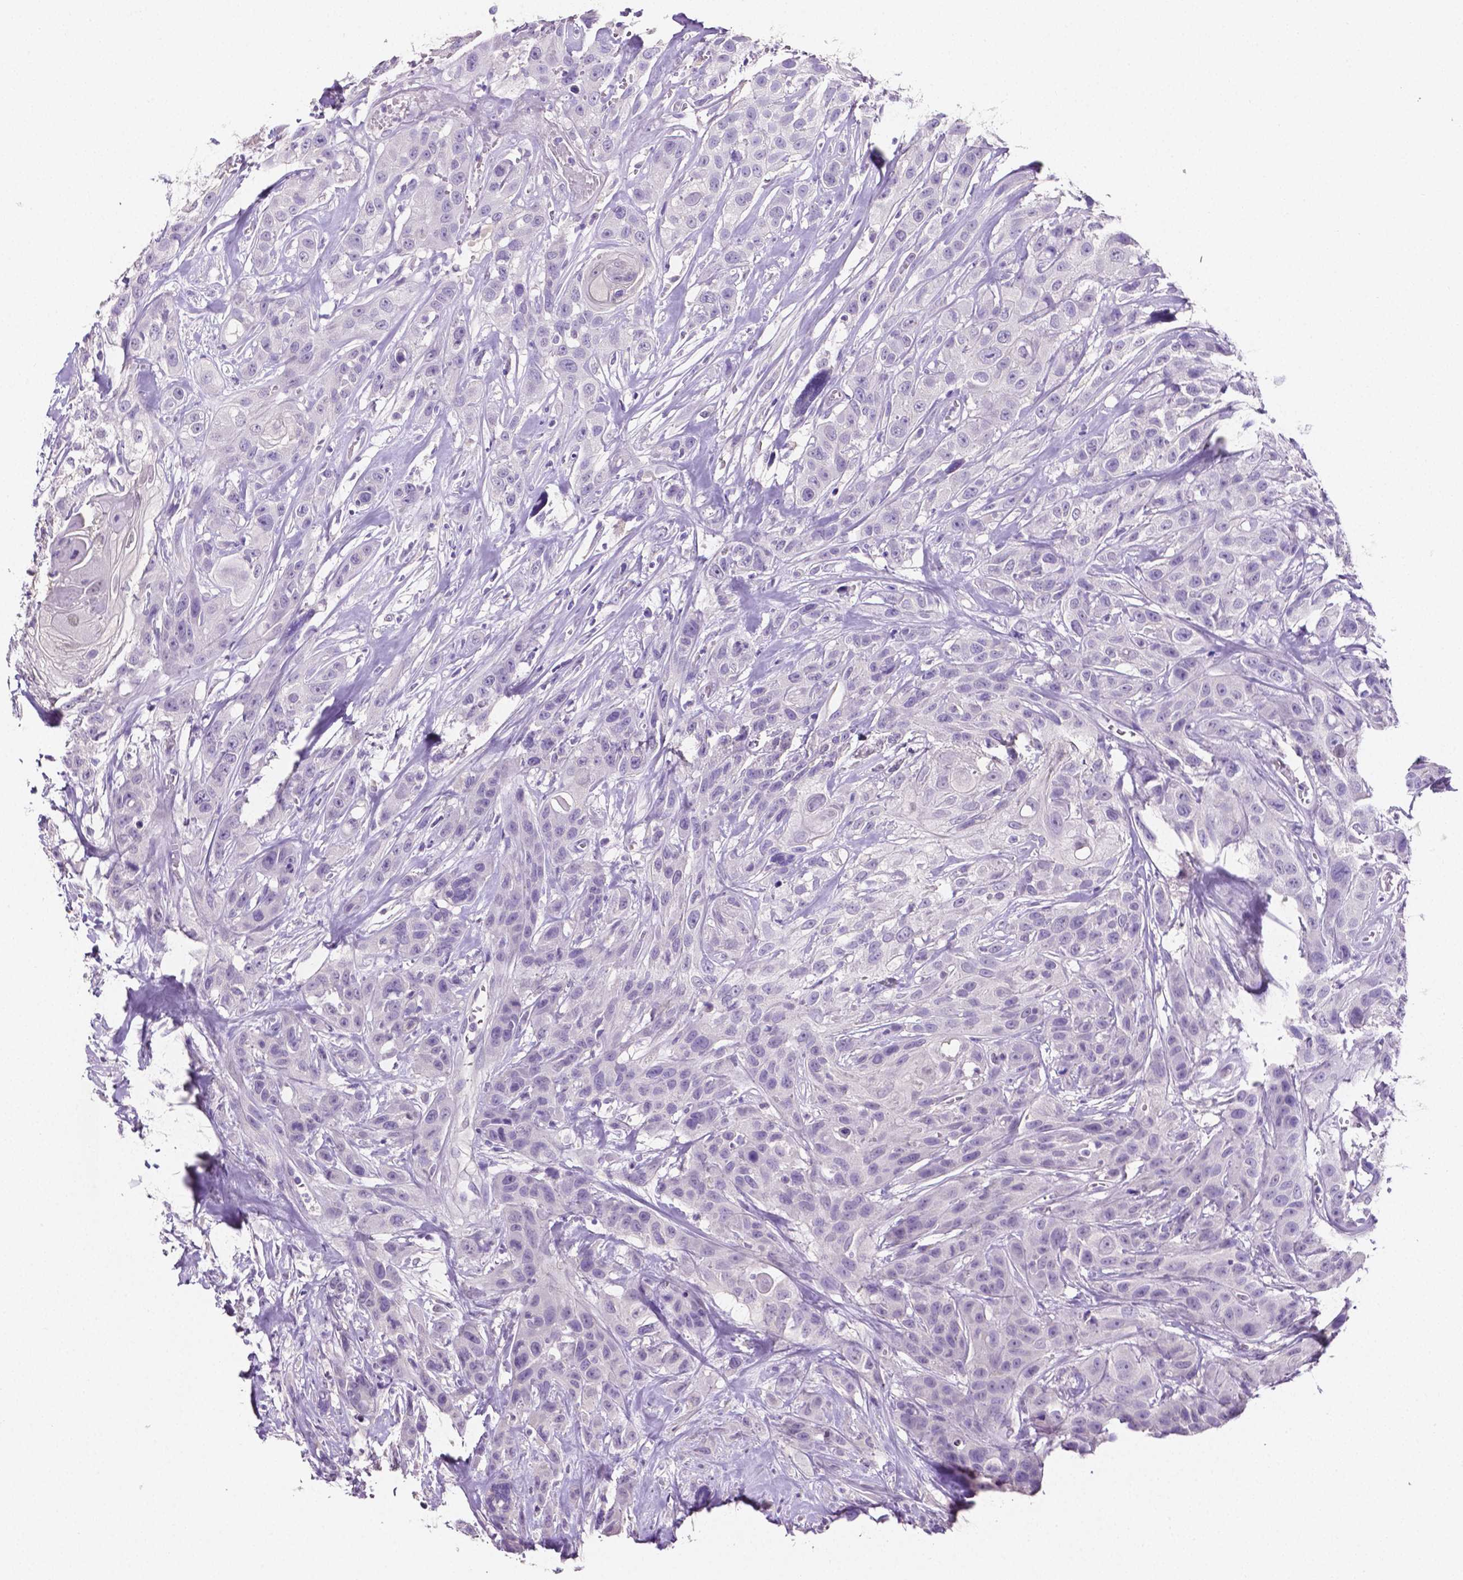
{"staining": {"intensity": "negative", "quantity": "none", "location": "none"}, "tissue": "head and neck cancer", "cell_type": "Tumor cells", "image_type": "cancer", "snomed": [{"axis": "morphology", "description": "Squamous cell carcinoma, NOS"}, {"axis": "topography", "description": "Head-Neck"}], "caption": "Head and neck cancer was stained to show a protein in brown. There is no significant expression in tumor cells. (Stains: DAB (3,3'-diaminobenzidine) immunohistochemistry with hematoxylin counter stain, Microscopy: brightfield microscopy at high magnification).", "gene": "SLC22A2", "patient": {"sex": "male", "age": 57}}